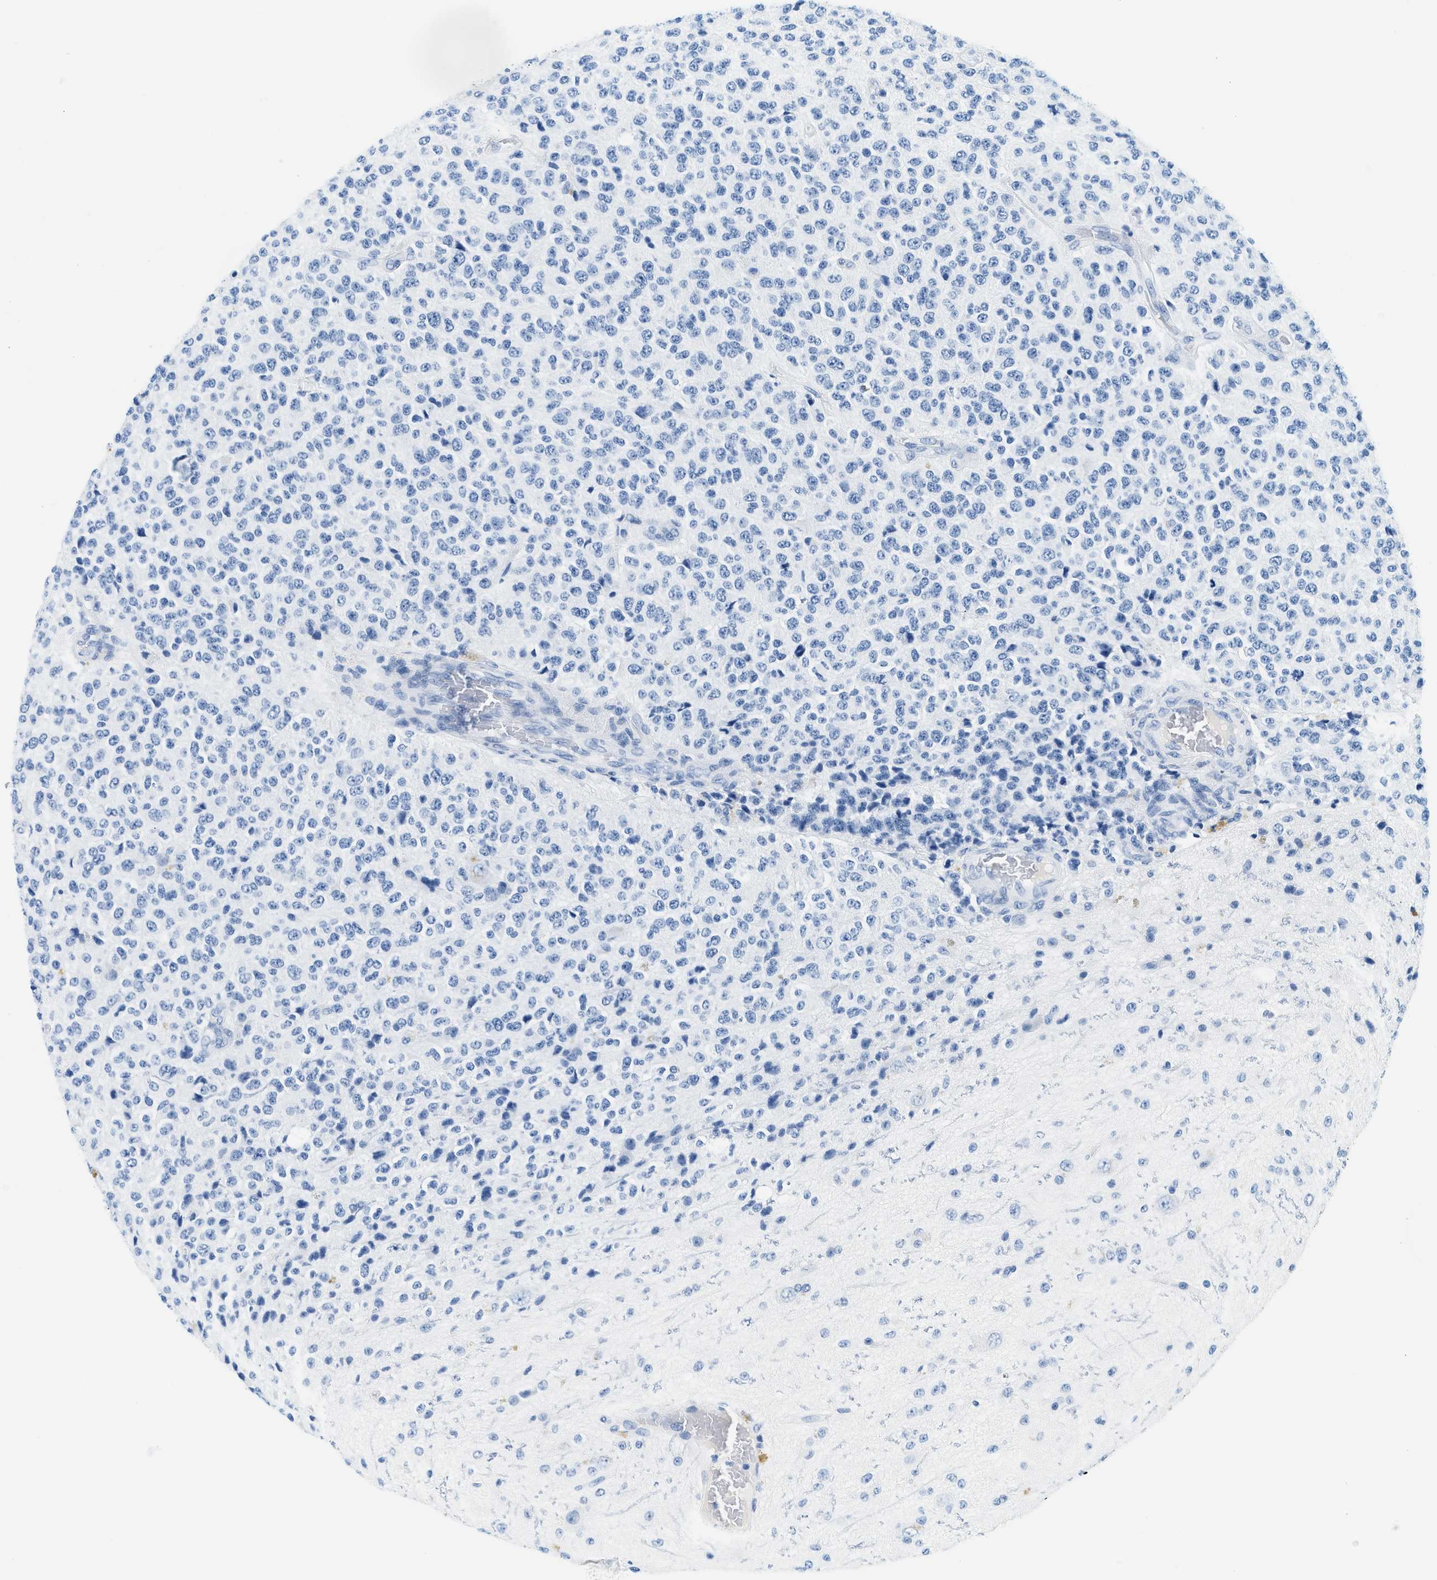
{"staining": {"intensity": "negative", "quantity": "none", "location": "none"}, "tissue": "glioma", "cell_type": "Tumor cells", "image_type": "cancer", "snomed": [{"axis": "morphology", "description": "Glioma, malignant, High grade"}, {"axis": "topography", "description": "pancreas cauda"}], "caption": "This is an immunohistochemistry (IHC) histopathology image of glioma. There is no staining in tumor cells.", "gene": "STXBP2", "patient": {"sex": "male", "age": 60}}